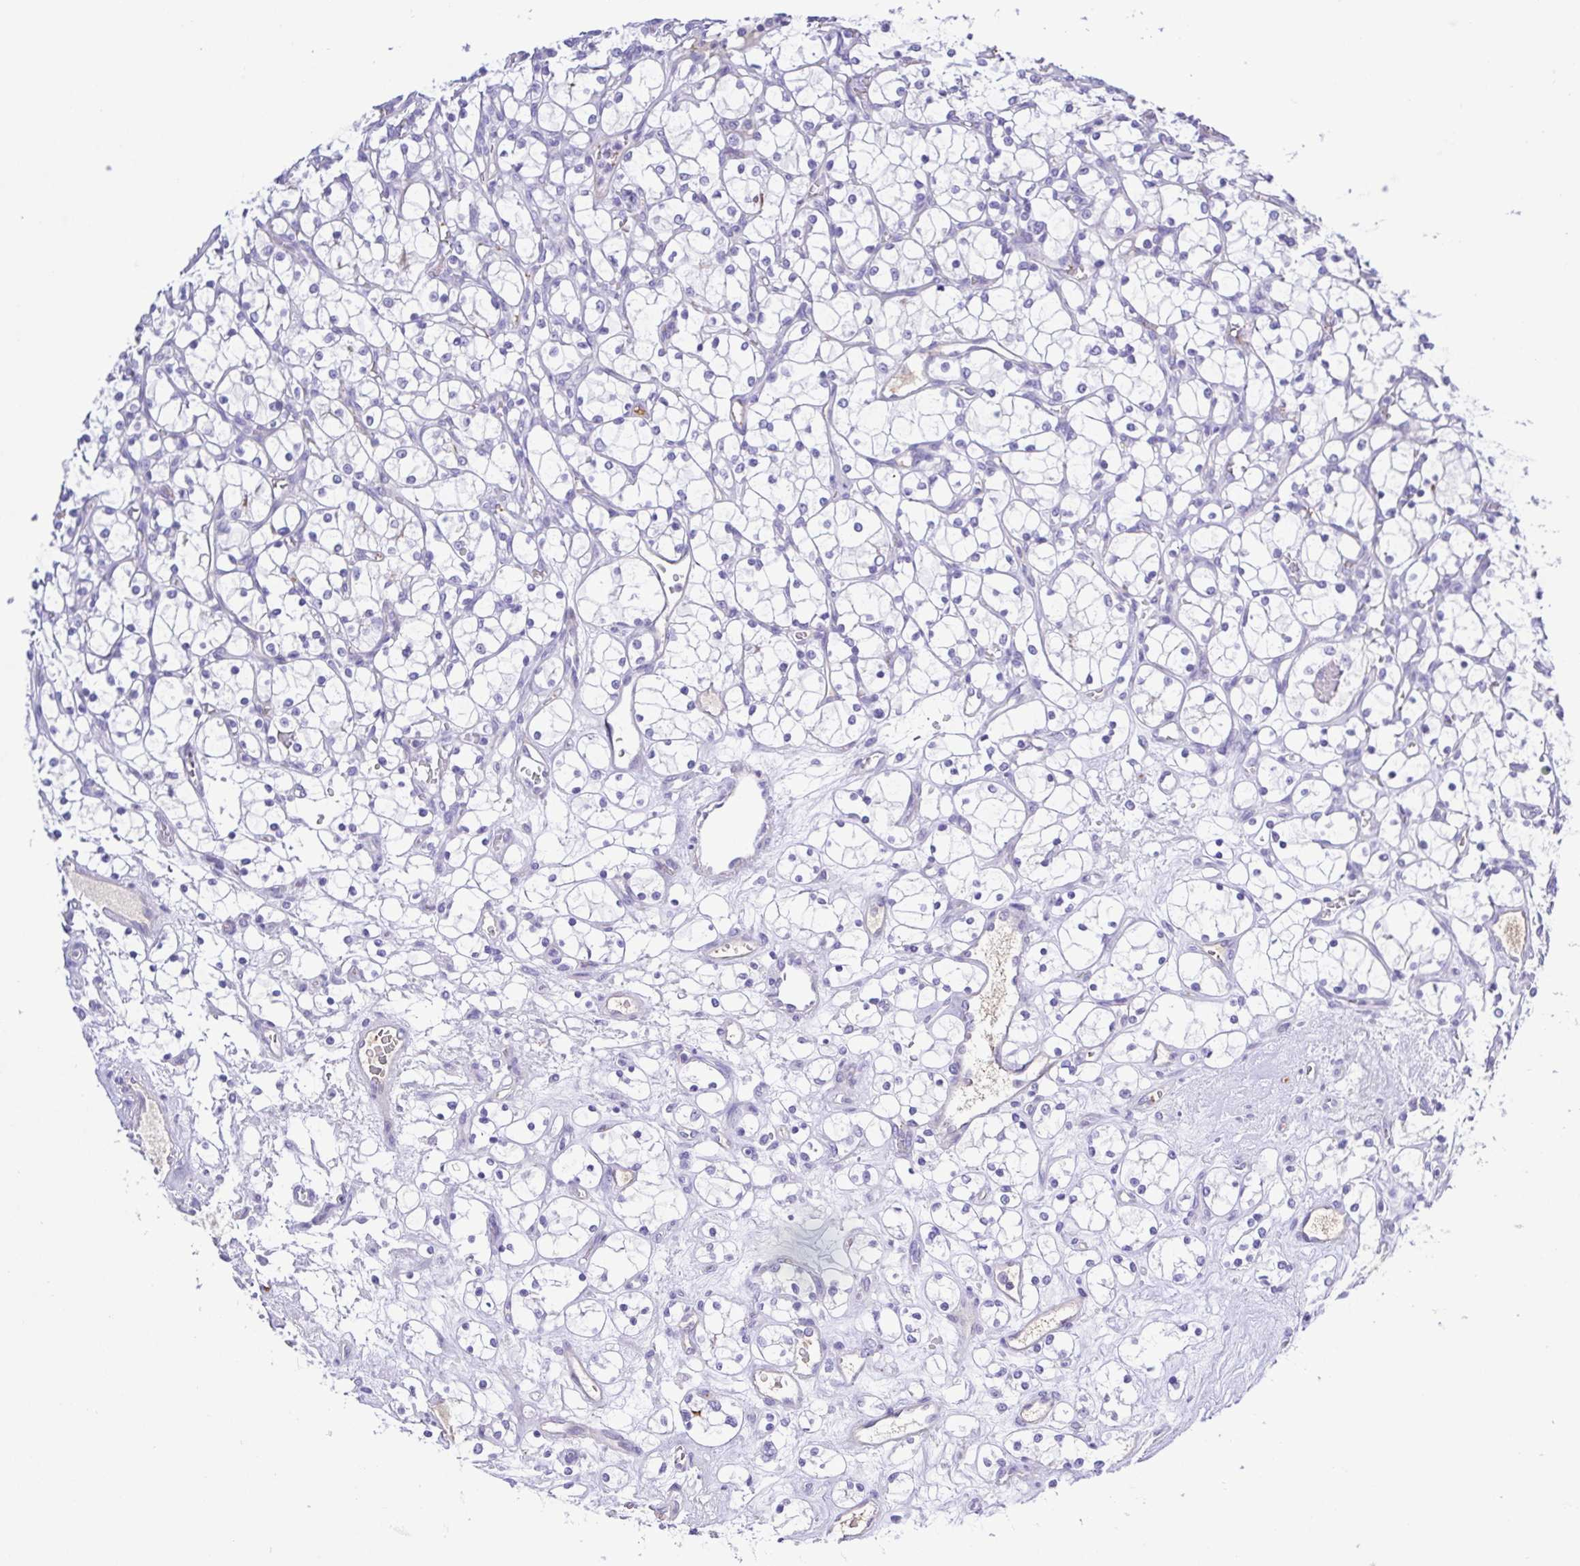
{"staining": {"intensity": "negative", "quantity": "none", "location": "none"}, "tissue": "renal cancer", "cell_type": "Tumor cells", "image_type": "cancer", "snomed": [{"axis": "morphology", "description": "Adenocarcinoma, NOS"}, {"axis": "topography", "description": "Kidney"}], "caption": "Immunohistochemical staining of adenocarcinoma (renal) displays no significant staining in tumor cells. Brightfield microscopy of immunohistochemistry (IHC) stained with DAB (brown) and hematoxylin (blue), captured at high magnification.", "gene": "GABBR2", "patient": {"sex": "female", "age": 69}}